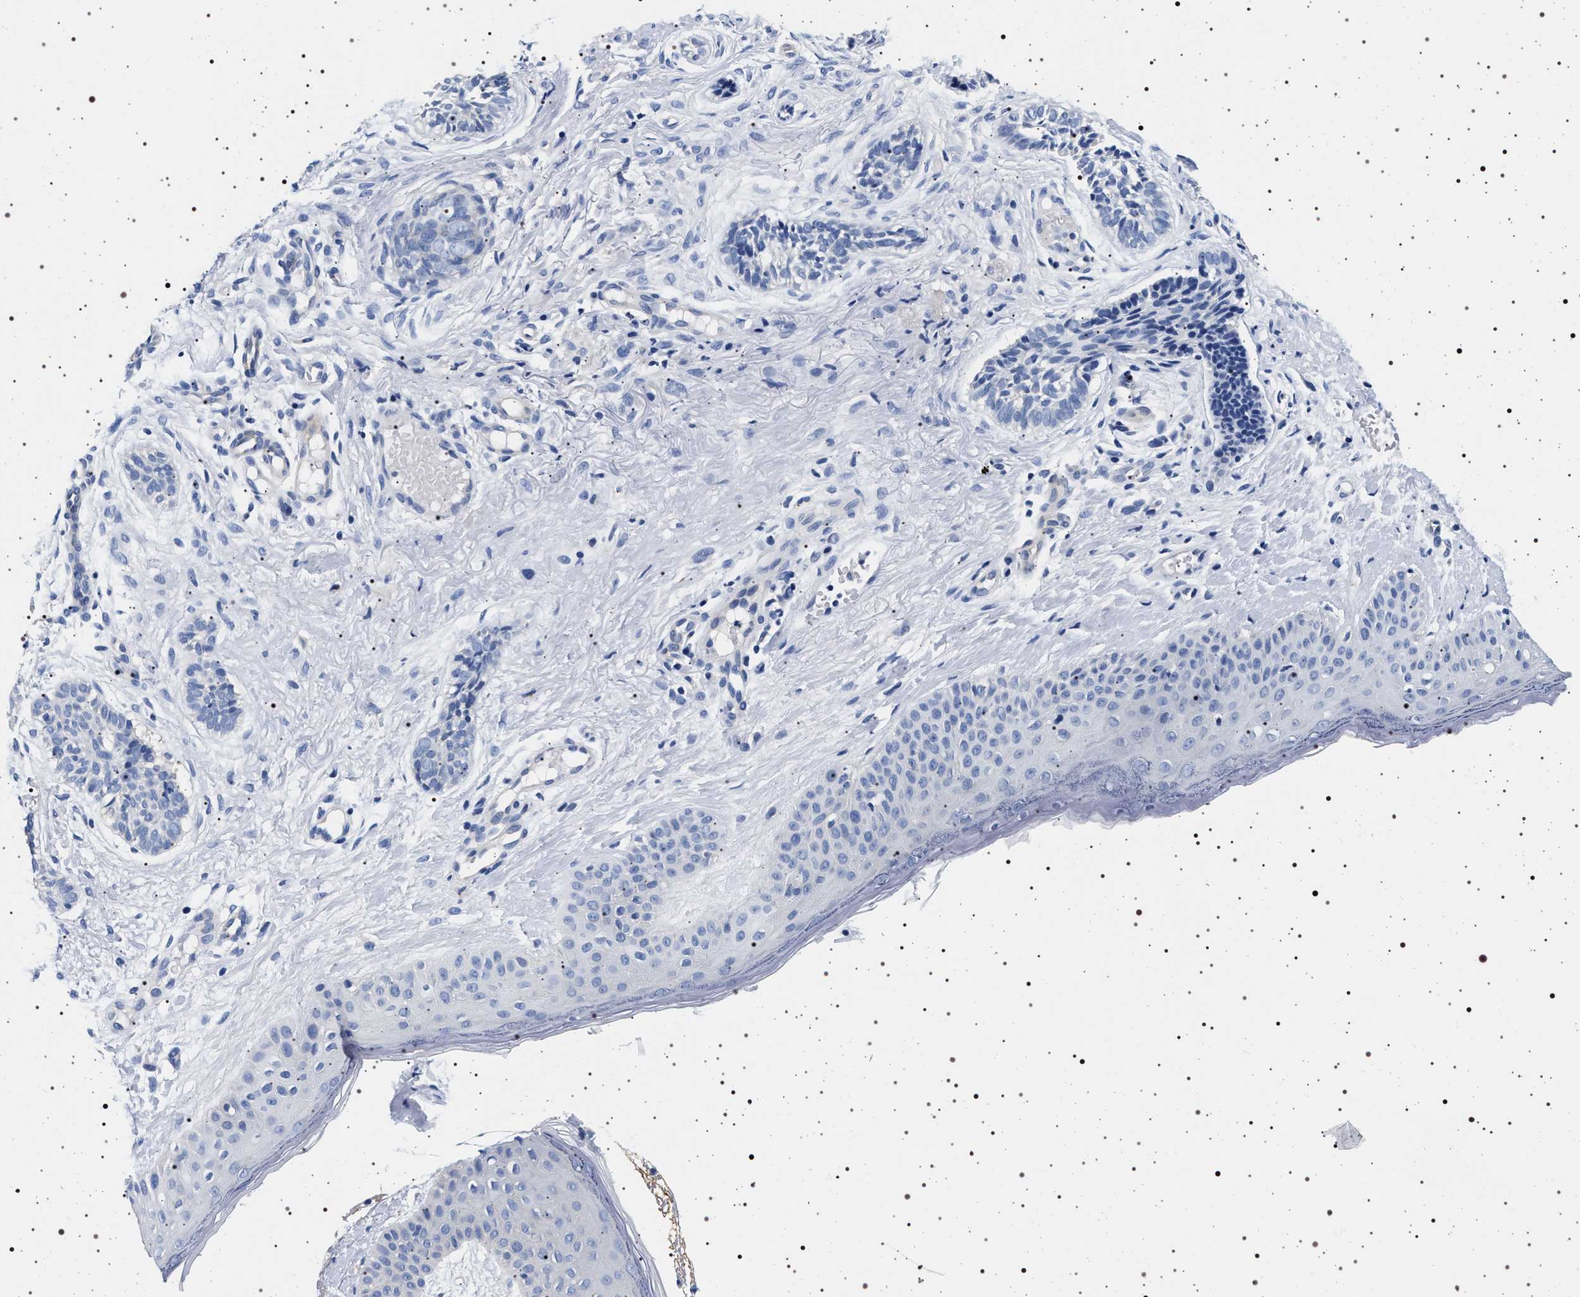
{"staining": {"intensity": "negative", "quantity": "none", "location": "none"}, "tissue": "skin cancer", "cell_type": "Tumor cells", "image_type": "cancer", "snomed": [{"axis": "morphology", "description": "Normal tissue, NOS"}, {"axis": "morphology", "description": "Basal cell carcinoma"}, {"axis": "topography", "description": "Skin"}], "caption": "The histopathology image displays no staining of tumor cells in skin cancer (basal cell carcinoma). The staining was performed using DAB to visualize the protein expression in brown, while the nuclei were stained in blue with hematoxylin (Magnification: 20x).", "gene": "HSD17B1", "patient": {"sex": "male", "age": 63}}